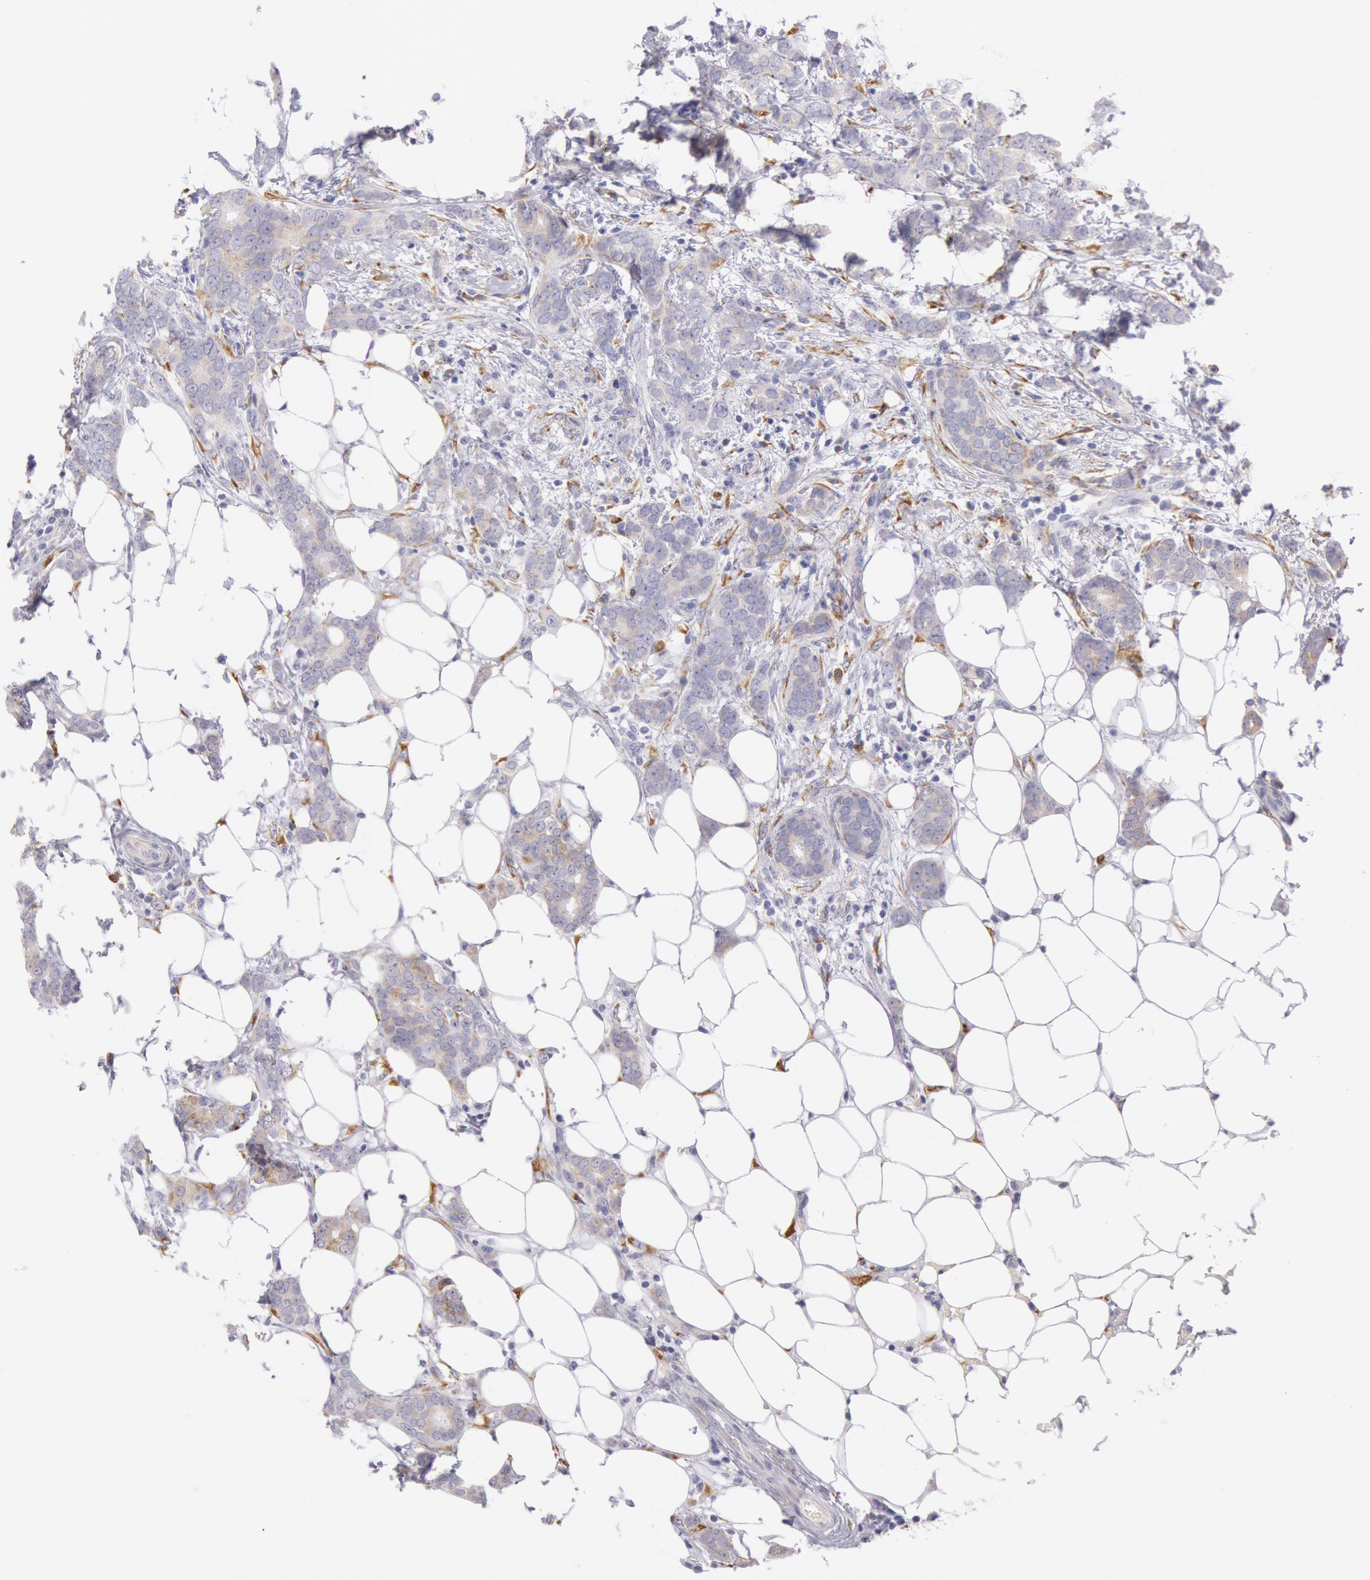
{"staining": {"intensity": "weak", "quantity": ">75%", "location": "cytoplasmic/membranous"}, "tissue": "breast cancer", "cell_type": "Tumor cells", "image_type": "cancer", "snomed": [{"axis": "morphology", "description": "Duct carcinoma"}, {"axis": "topography", "description": "Breast"}], "caption": "IHC image of human infiltrating ductal carcinoma (breast) stained for a protein (brown), which reveals low levels of weak cytoplasmic/membranous staining in about >75% of tumor cells.", "gene": "CIDEB", "patient": {"sex": "female", "age": 53}}